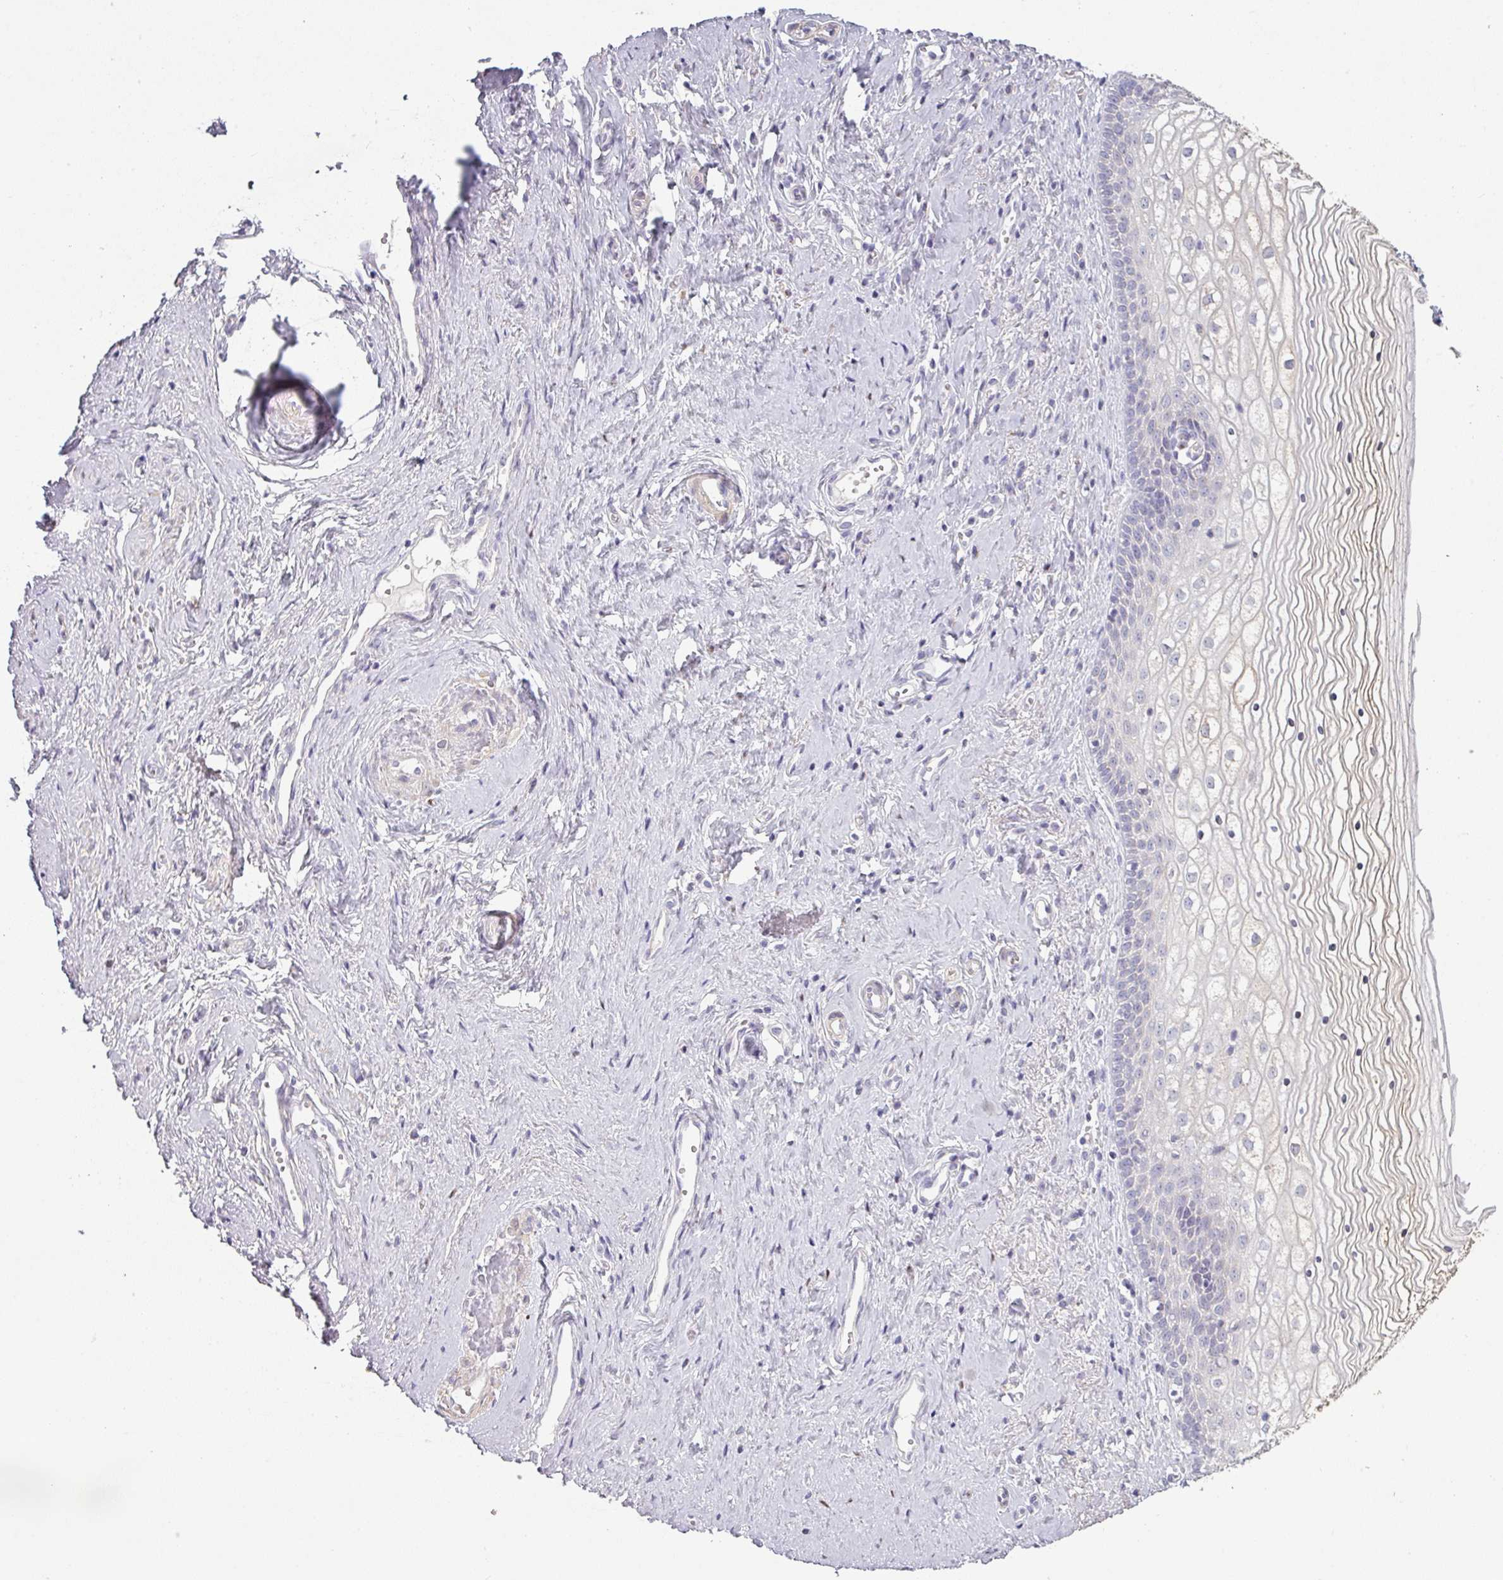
{"staining": {"intensity": "moderate", "quantity": "<25%", "location": "cytoplasmic/membranous"}, "tissue": "vagina", "cell_type": "Squamous epithelial cells", "image_type": "normal", "snomed": [{"axis": "morphology", "description": "Normal tissue, NOS"}, {"axis": "topography", "description": "Vagina"}], "caption": "Immunohistochemical staining of normal vagina reveals low levels of moderate cytoplasmic/membranous positivity in about <25% of squamous epithelial cells.", "gene": "MAGEC3", "patient": {"sex": "female", "age": 59}}